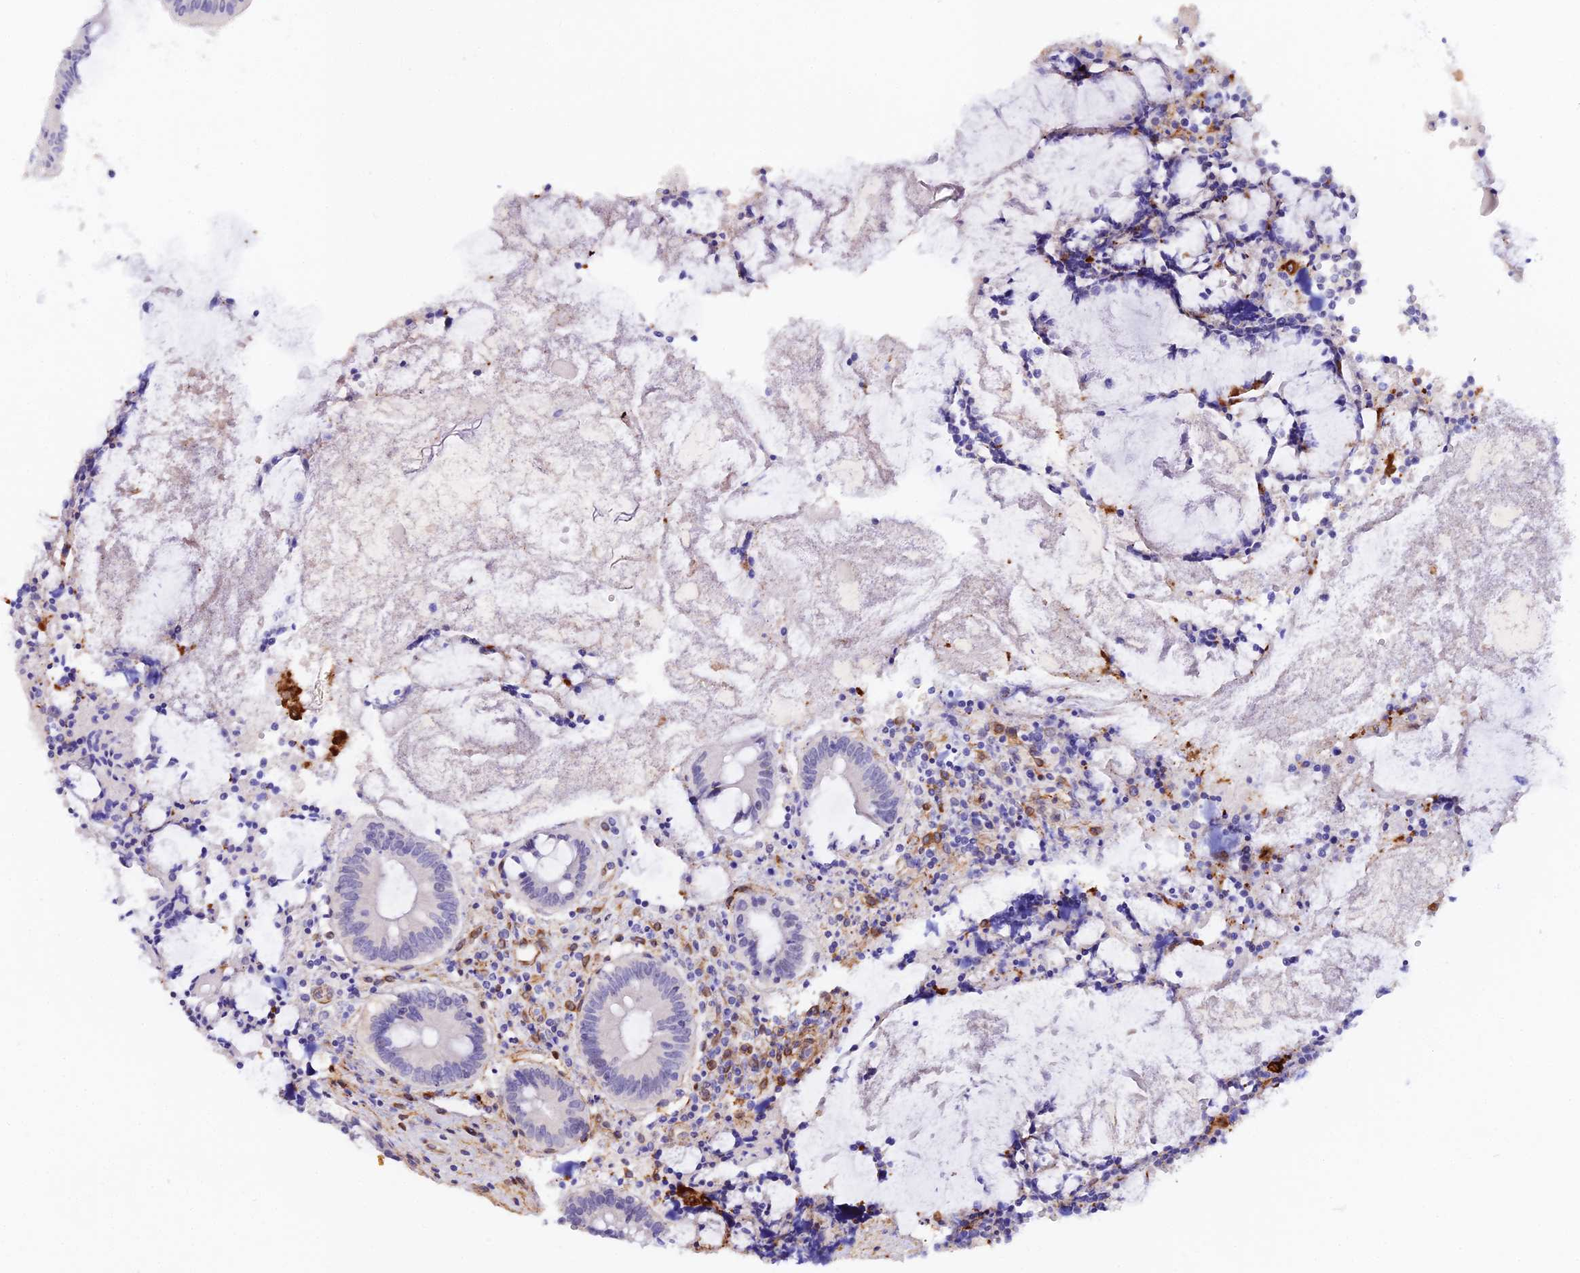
{"staining": {"intensity": "negative", "quantity": "none", "location": "none"}, "tissue": "appendix", "cell_type": "Glandular cells", "image_type": "normal", "snomed": [{"axis": "morphology", "description": "Normal tissue, NOS"}, {"axis": "topography", "description": "Appendix"}], "caption": "A high-resolution photomicrograph shows immunohistochemistry (IHC) staining of unremarkable appendix, which demonstrates no significant staining in glandular cells. Nuclei are stained in blue.", "gene": "MXRA7", "patient": {"sex": "female", "age": 54}}